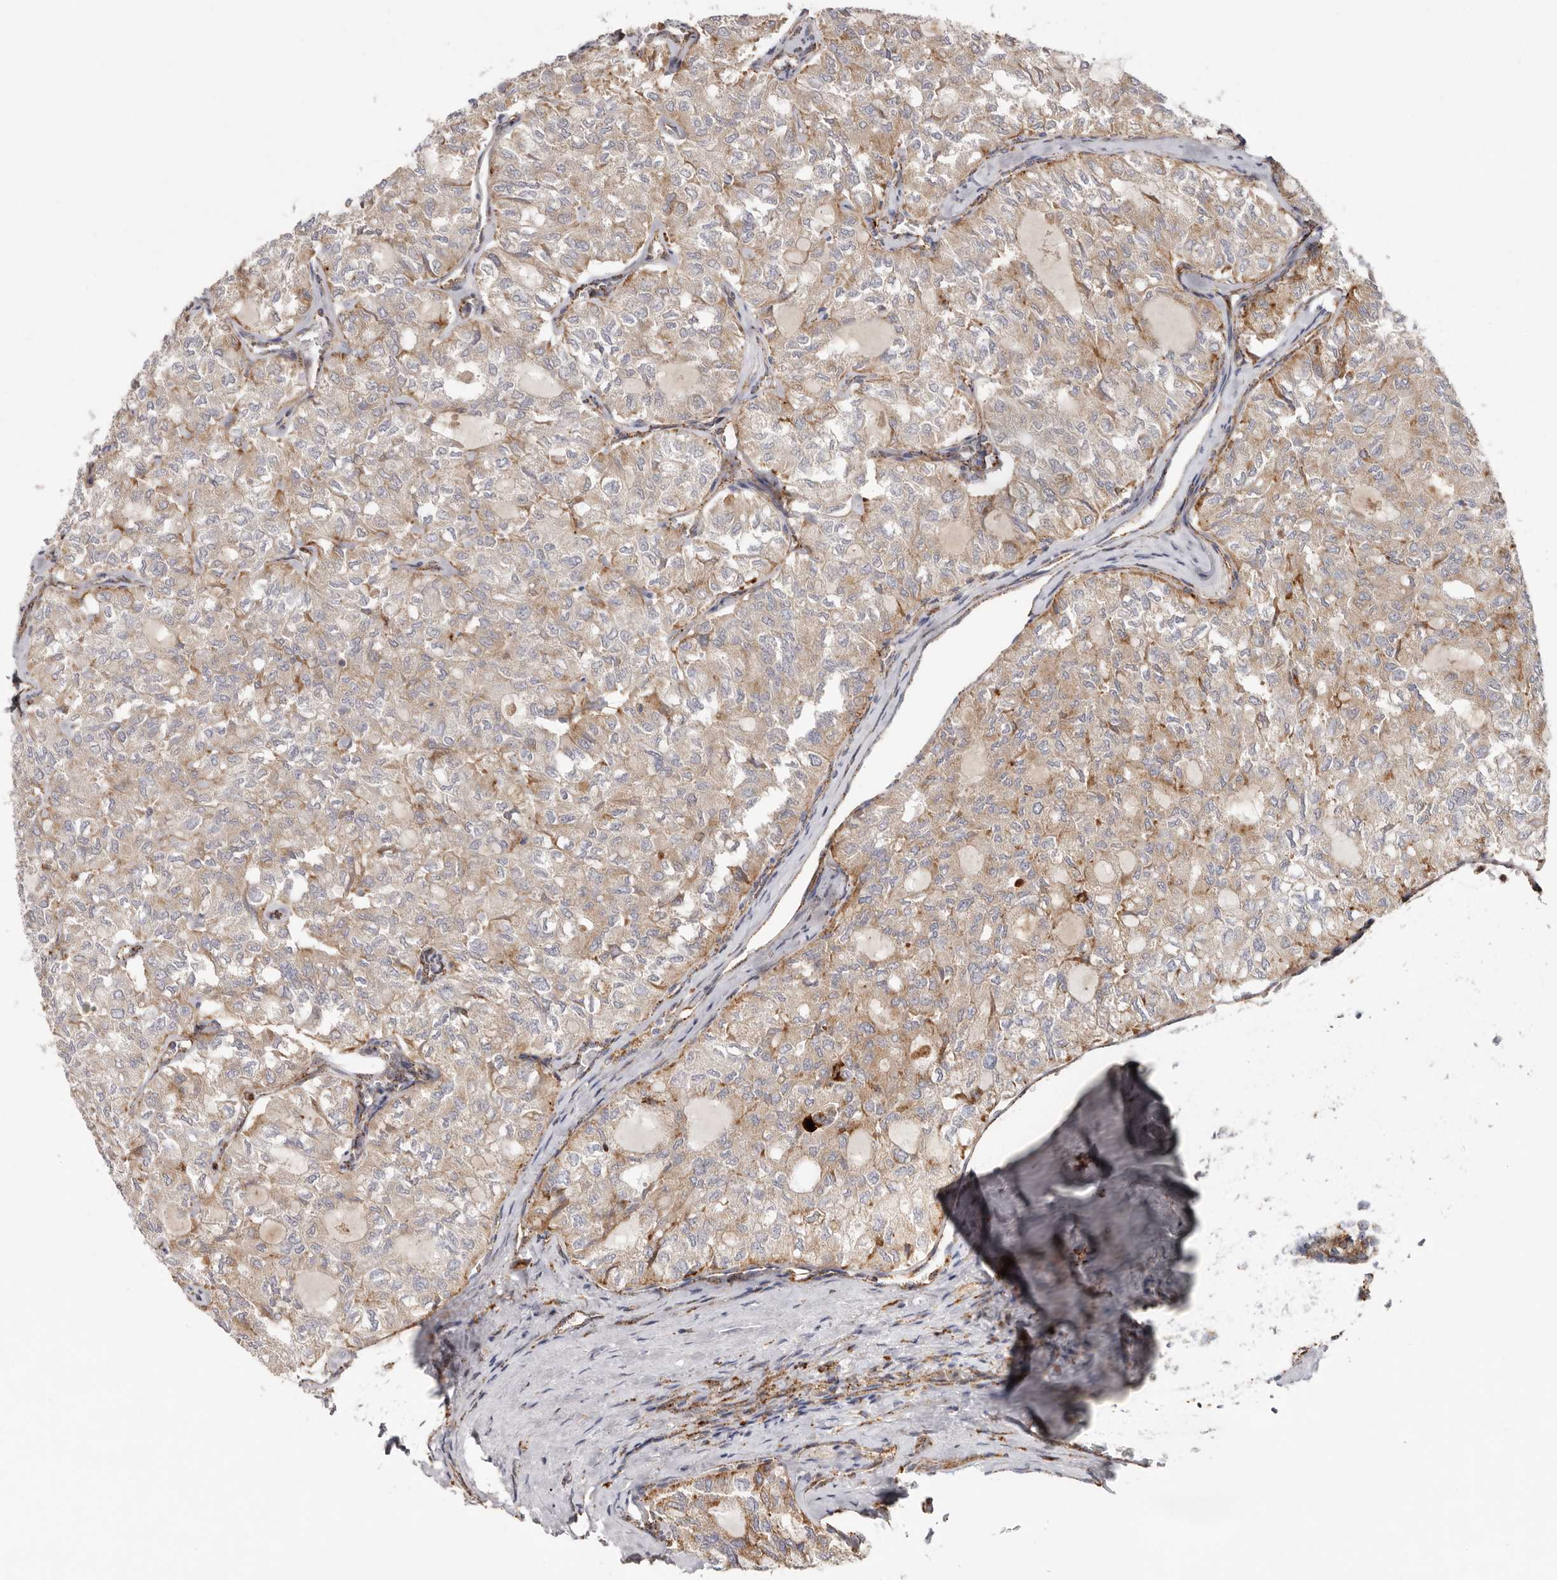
{"staining": {"intensity": "moderate", "quantity": "<25%", "location": "cytoplasmic/membranous"}, "tissue": "thyroid cancer", "cell_type": "Tumor cells", "image_type": "cancer", "snomed": [{"axis": "morphology", "description": "Follicular adenoma carcinoma, NOS"}, {"axis": "topography", "description": "Thyroid gland"}], "caption": "Brown immunohistochemical staining in thyroid cancer (follicular adenoma carcinoma) exhibits moderate cytoplasmic/membranous staining in approximately <25% of tumor cells.", "gene": "GRN", "patient": {"sex": "male", "age": 75}}